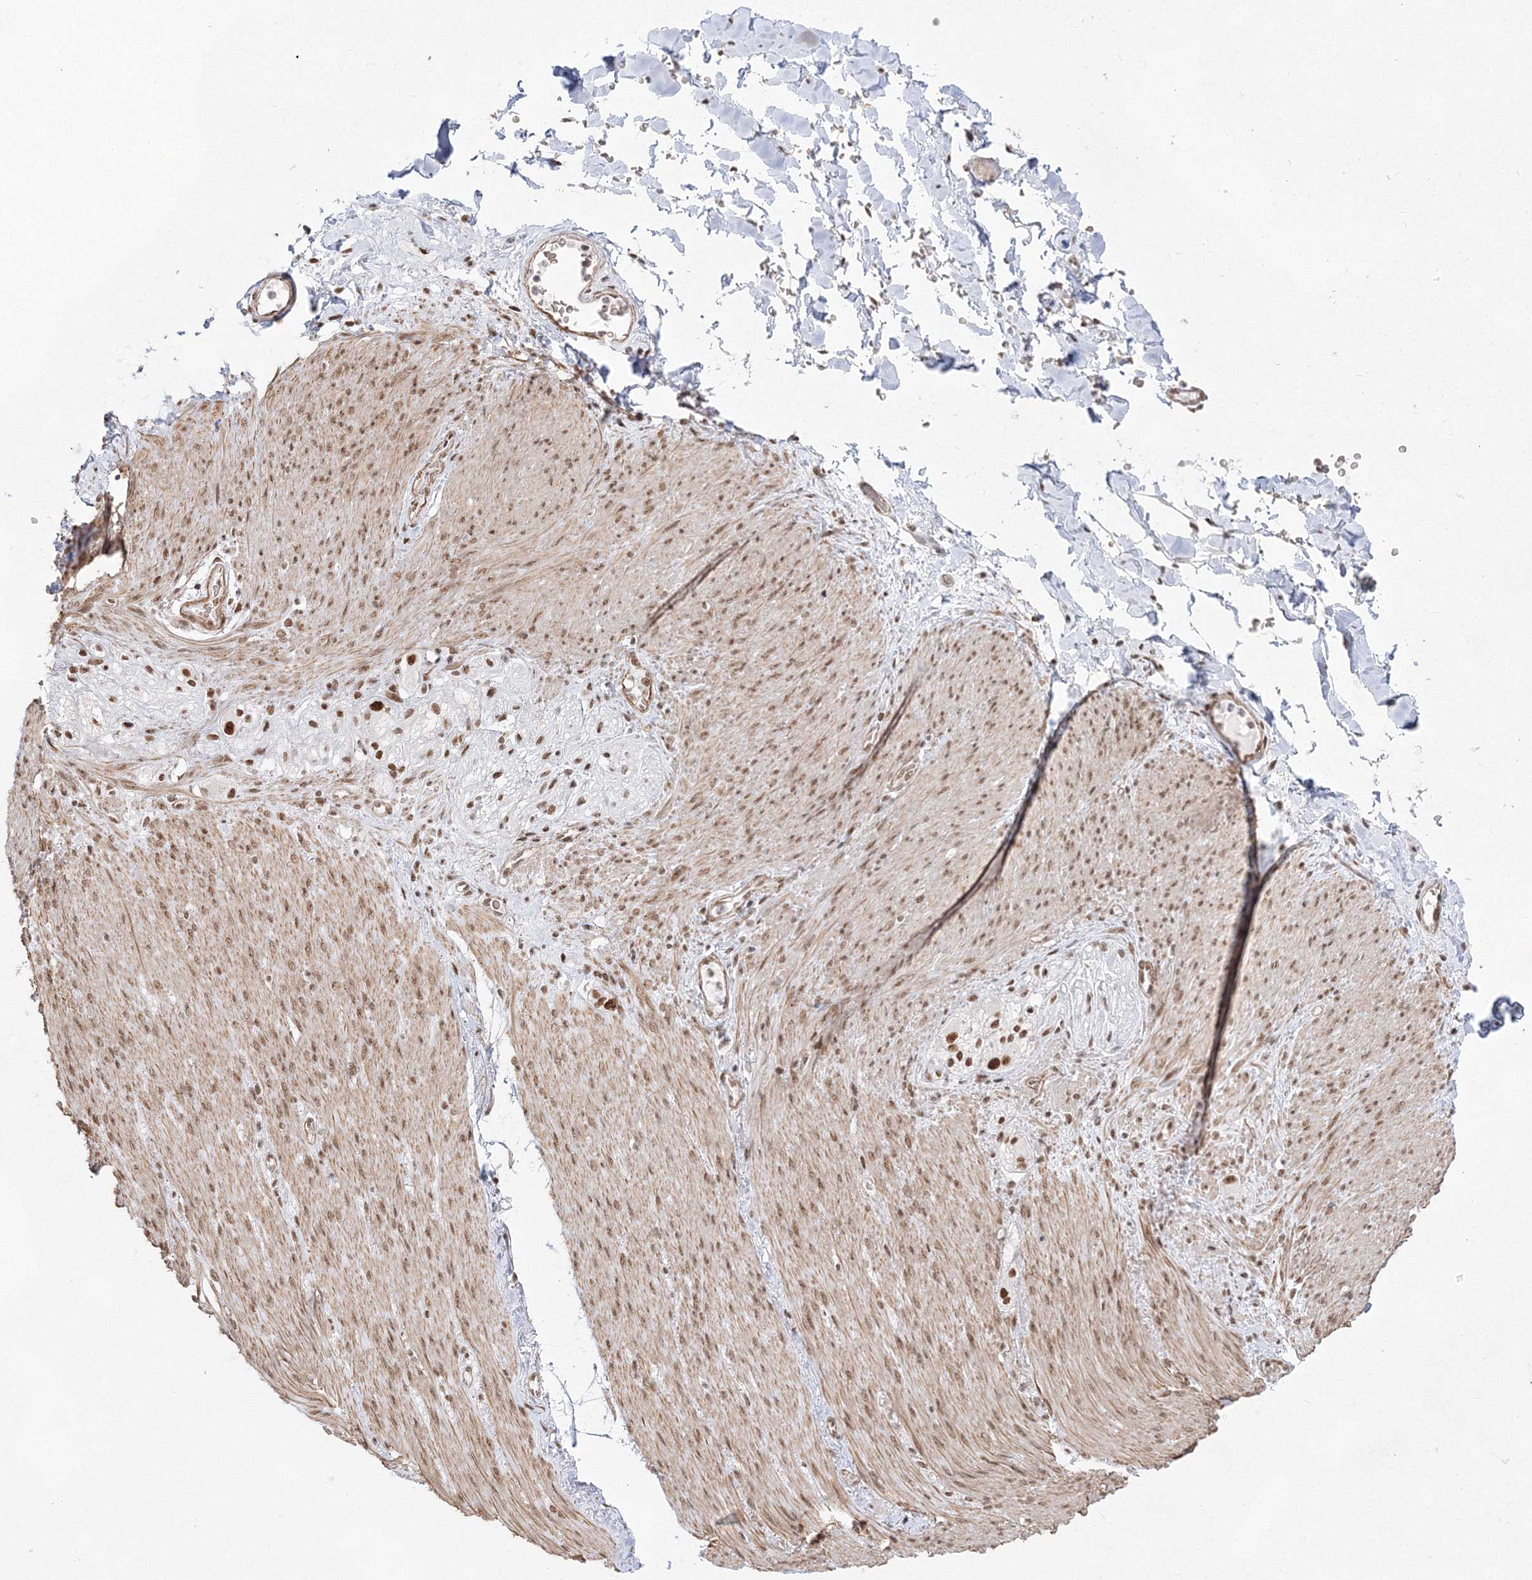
{"staining": {"intensity": "moderate", "quantity": ">75%", "location": "nuclear"}, "tissue": "adipose tissue", "cell_type": "Adipocytes", "image_type": "normal", "snomed": [{"axis": "morphology", "description": "Normal tissue, NOS"}, {"axis": "topography", "description": "Colon"}, {"axis": "topography", "description": "Peripheral nerve tissue"}], "caption": "Moderate nuclear staining for a protein is seen in about >75% of adipocytes of benign adipose tissue using IHC.", "gene": "ZNF638", "patient": {"sex": "female", "age": 61}}